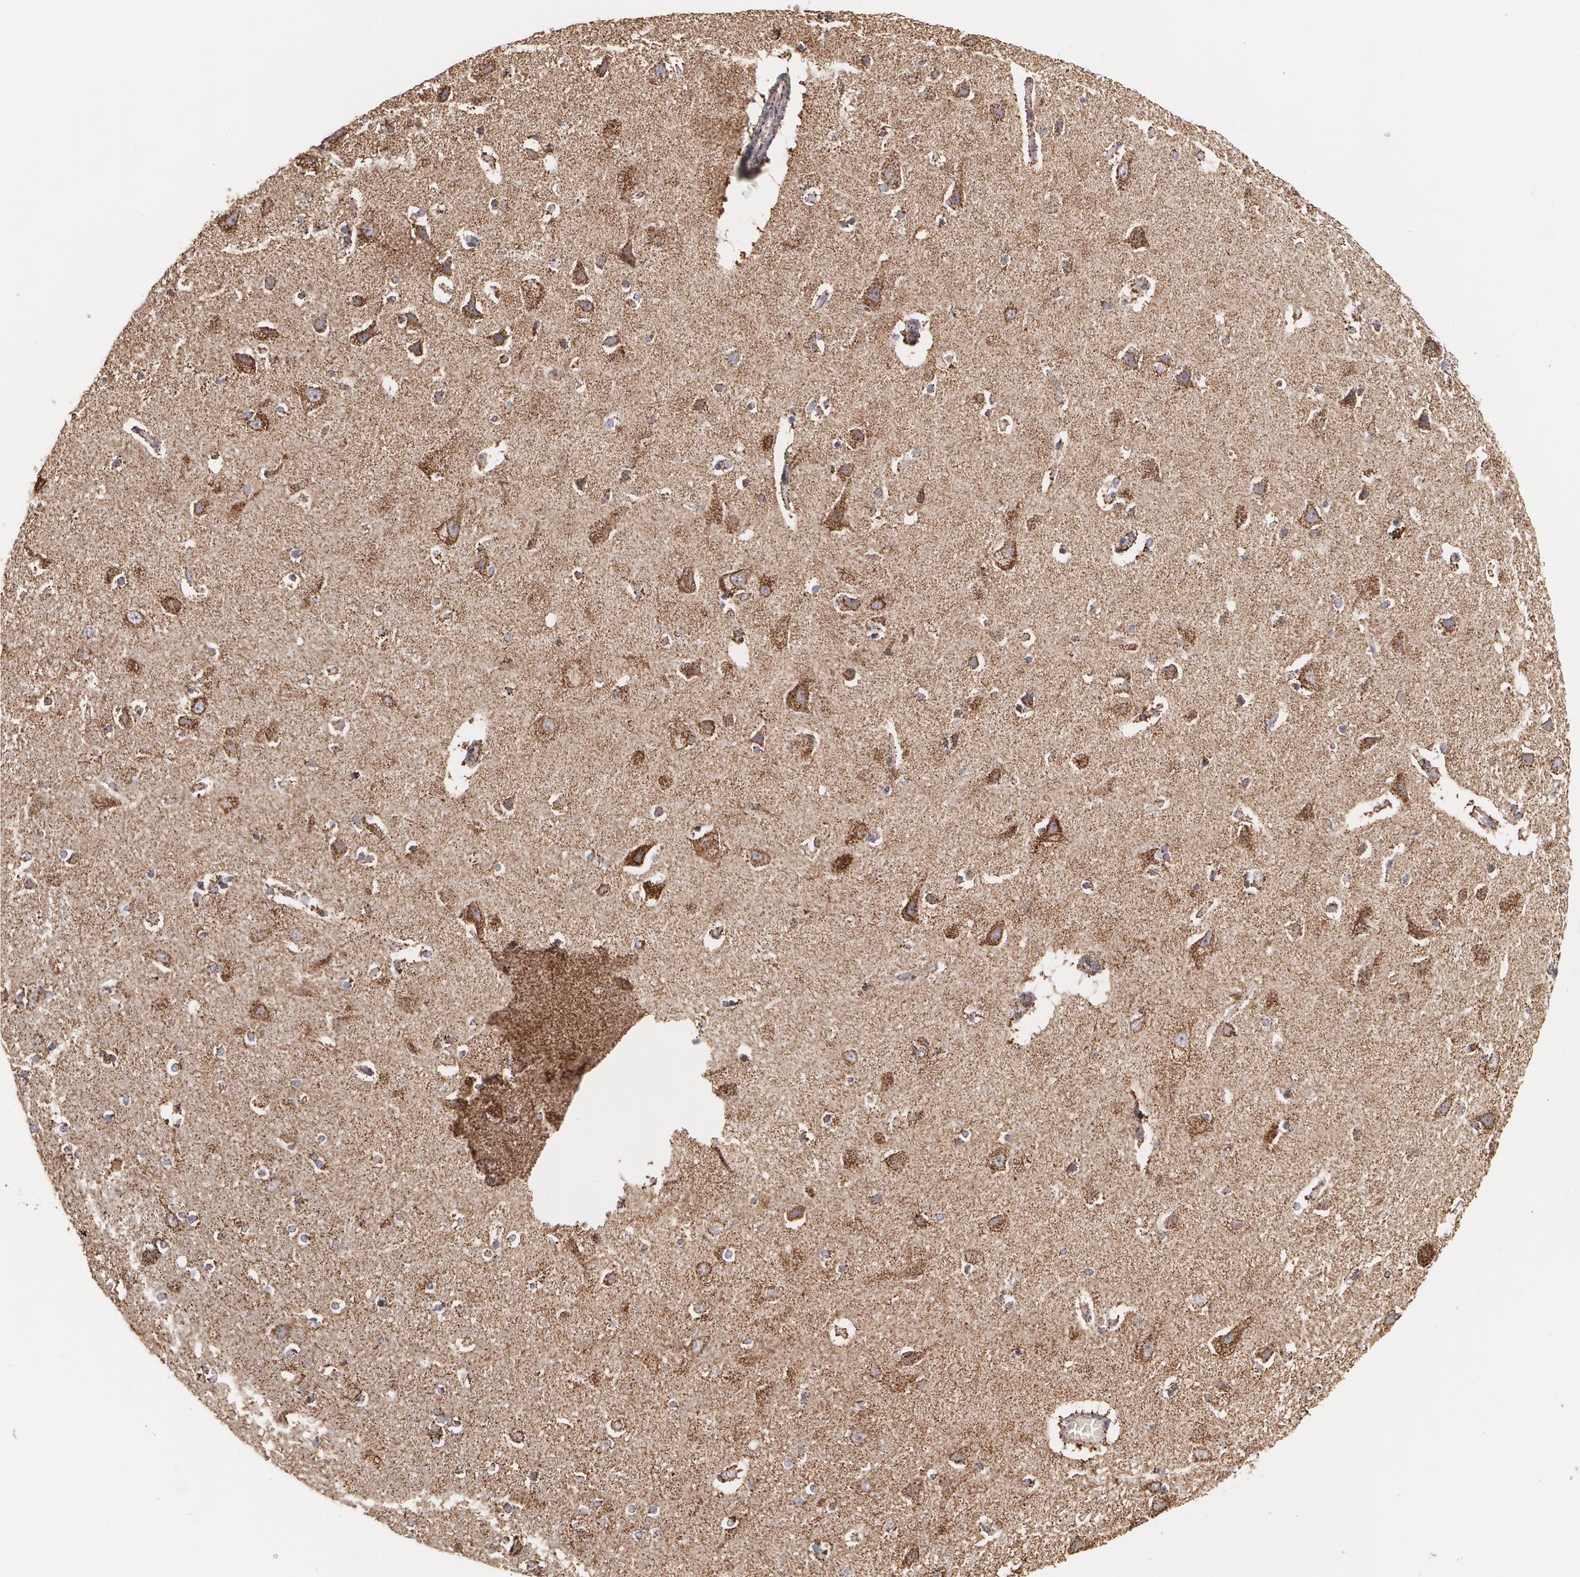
{"staining": {"intensity": "moderate", "quantity": ">75%", "location": "cytoplasmic/membranous"}, "tissue": "caudate", "cell_type": "Glial cells", "image_type": "normal", "snomed": [{"axis": "morphology", "description": "Normal tissue, NOS"}, {"axis": "topography", "description": "Lateral ventricle wall"}], "caption": "This histopathology image reveals IHC staining of unremarkable caudate, with medium moderate cytoplasmic/membranous staining in approximately >75% of glial cells.", "gene": "HSPD1", "patient": {"sex": "female", "age": 54}}